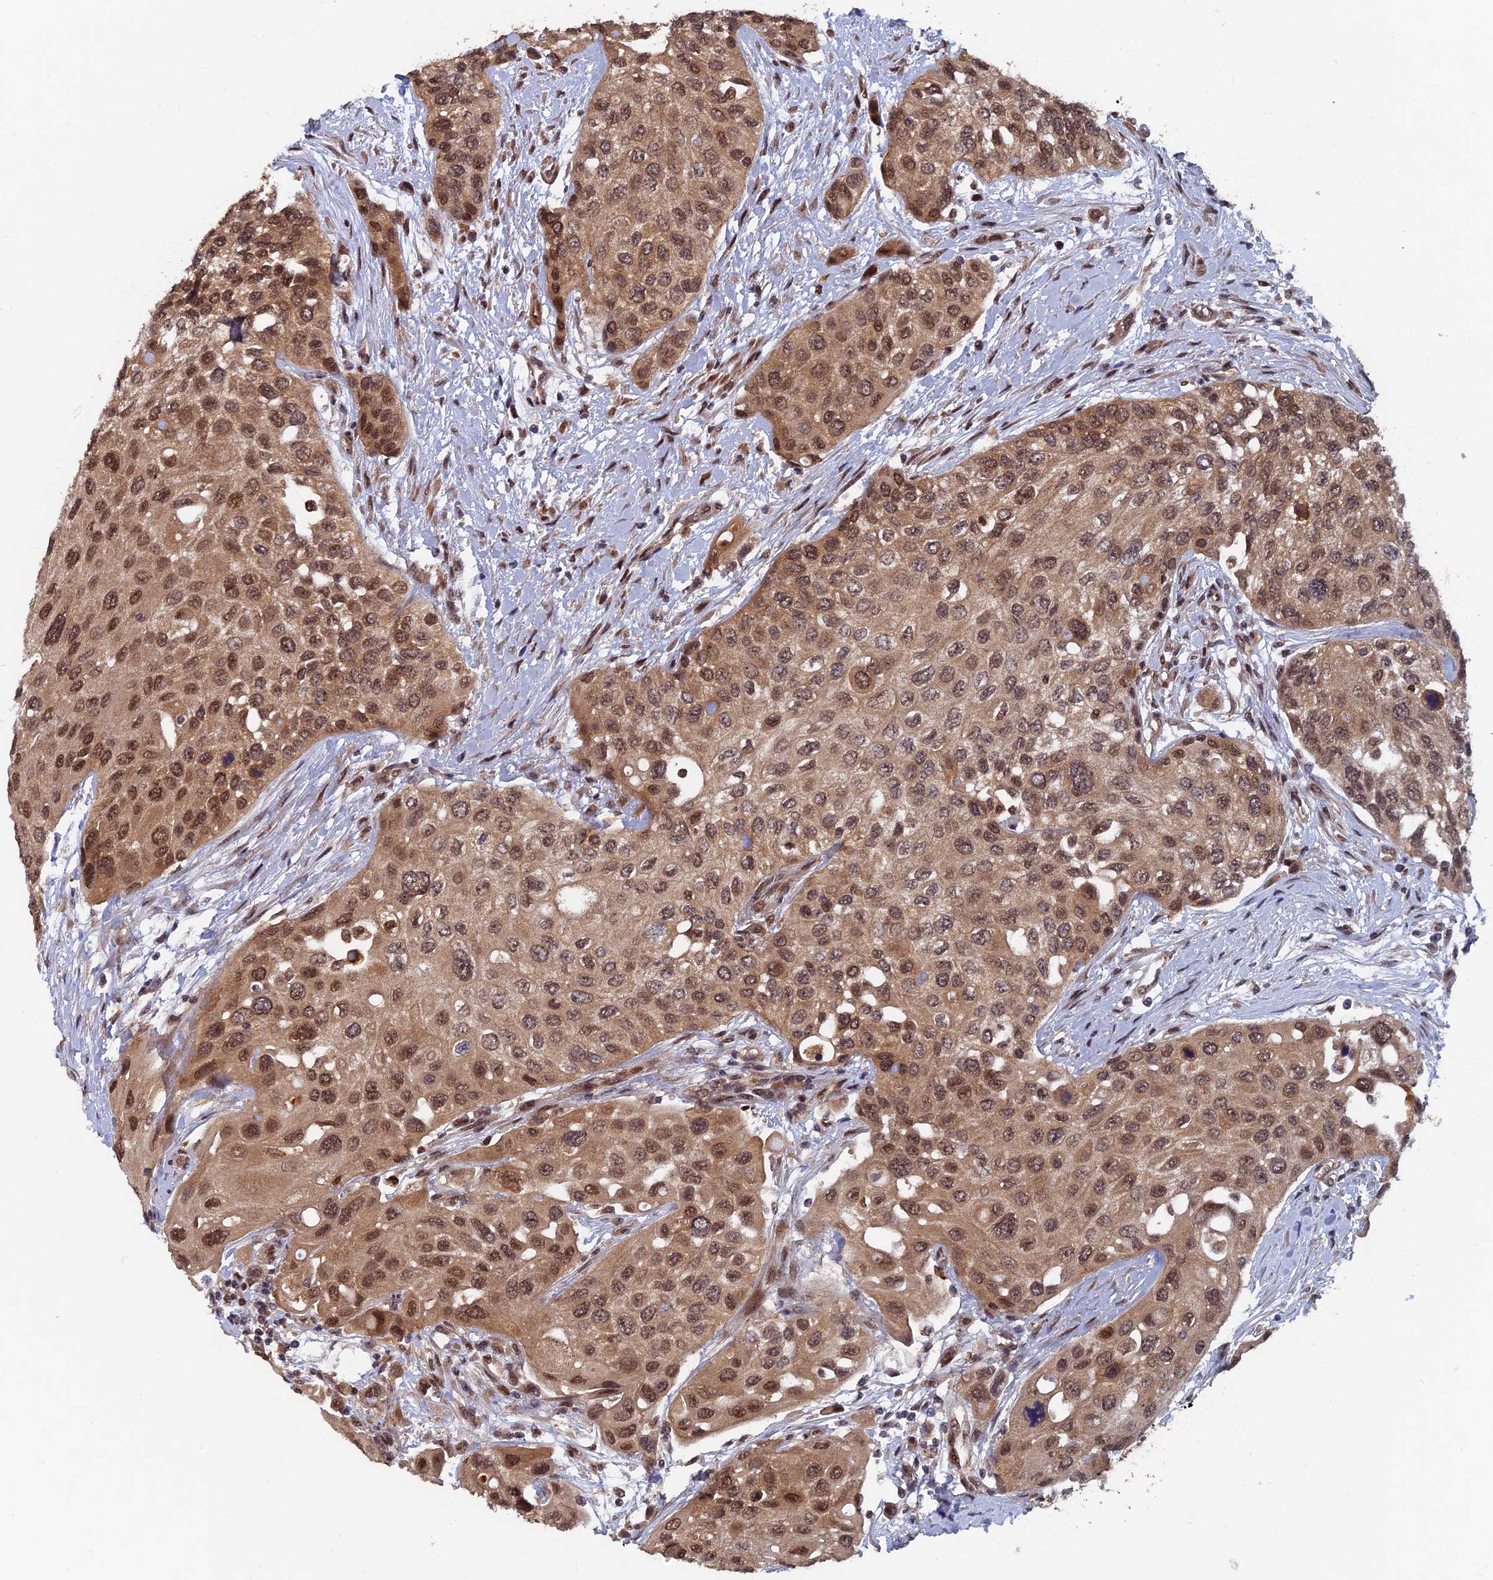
{"staining": {"intensity": "moderate", "quantity": ">75%", "location": "cytoplasmic/membranous,nuclear"}, "tissue": "urothelial cancer", "cell_type": "Tumor cells", "image_type": "cancer", "snomed": [{"axis": "morphology", "description": "Normal tissue, NOS"}, {"axis": "morphology", "description": "Urothelial carcinoma, High grade"}, {"axis": "topography", "description": "Vascular tissue"}, {"axis": "topography", "description": "Urinary bladder"}], "caption": "This histopathology image shows IHC staining of urothelial carcinoma (high-grade), with medium moderate cytoplasmic/membranous and nuclear expression in approximately >75% of tumor cells.", "gene": "FAM53C", "patient": {"sex": "female", "age": 56}}